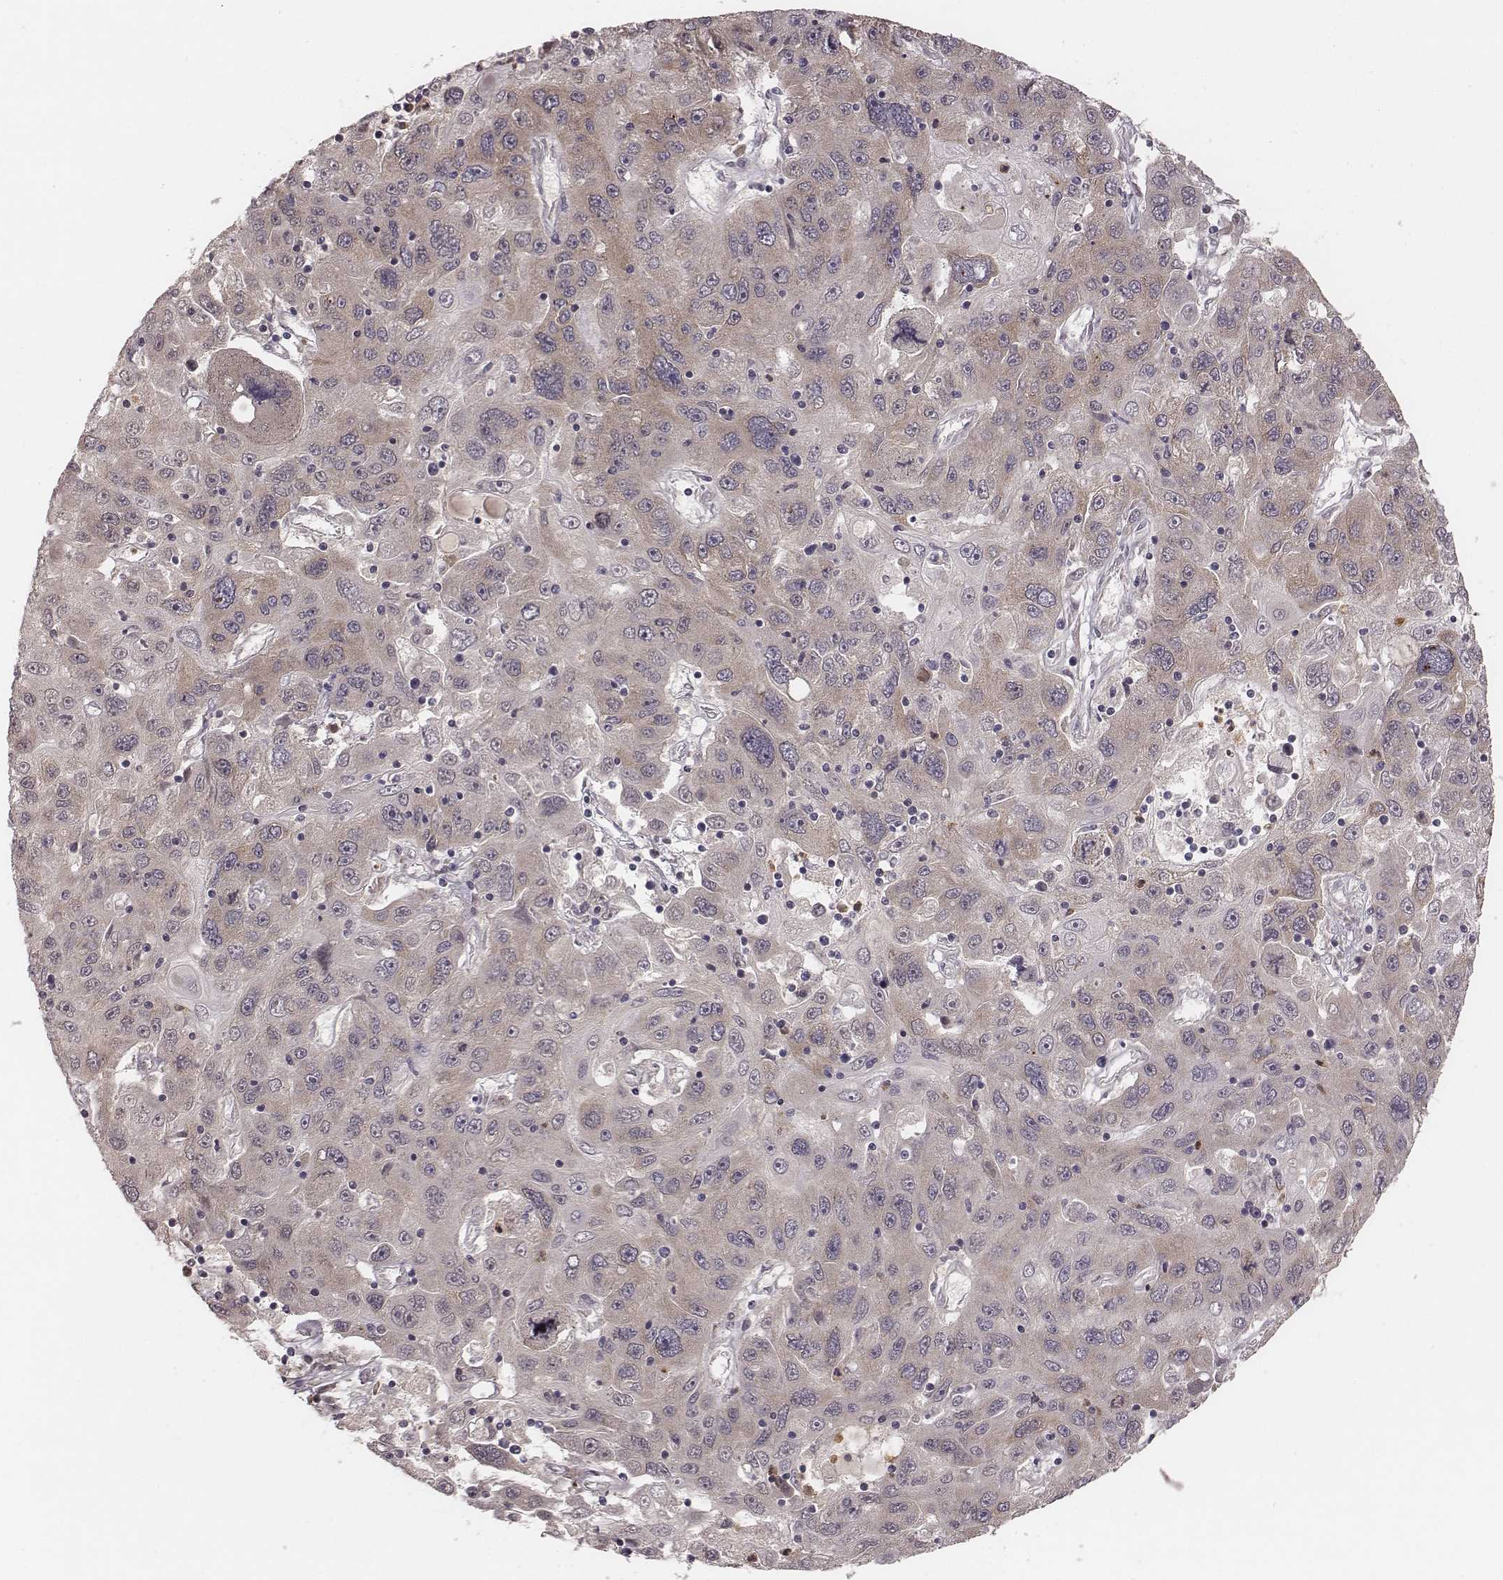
{"staining": {"intensity": "moderate", "quantity": "<25%", "location": "cytoplasmic/membranous"}, "tissue": "stomach cancer", "cell_type": "Tumor cells", "image_type": "cancer", "snomed": [{"axis": "morphology", "description": "Adenocarcinoma, NOS"}, {"axis": "topography", "description": "Stomach"}], "caption": "Moderate cytoplasmic/membranous positivity for a protein is identified in about <25% of tumor cells of adenocarcinoma (stomach) using immunohistochemistry (IHC).", "gene": "P2RX5", "patient": {"sex": "male", "age": 56}}